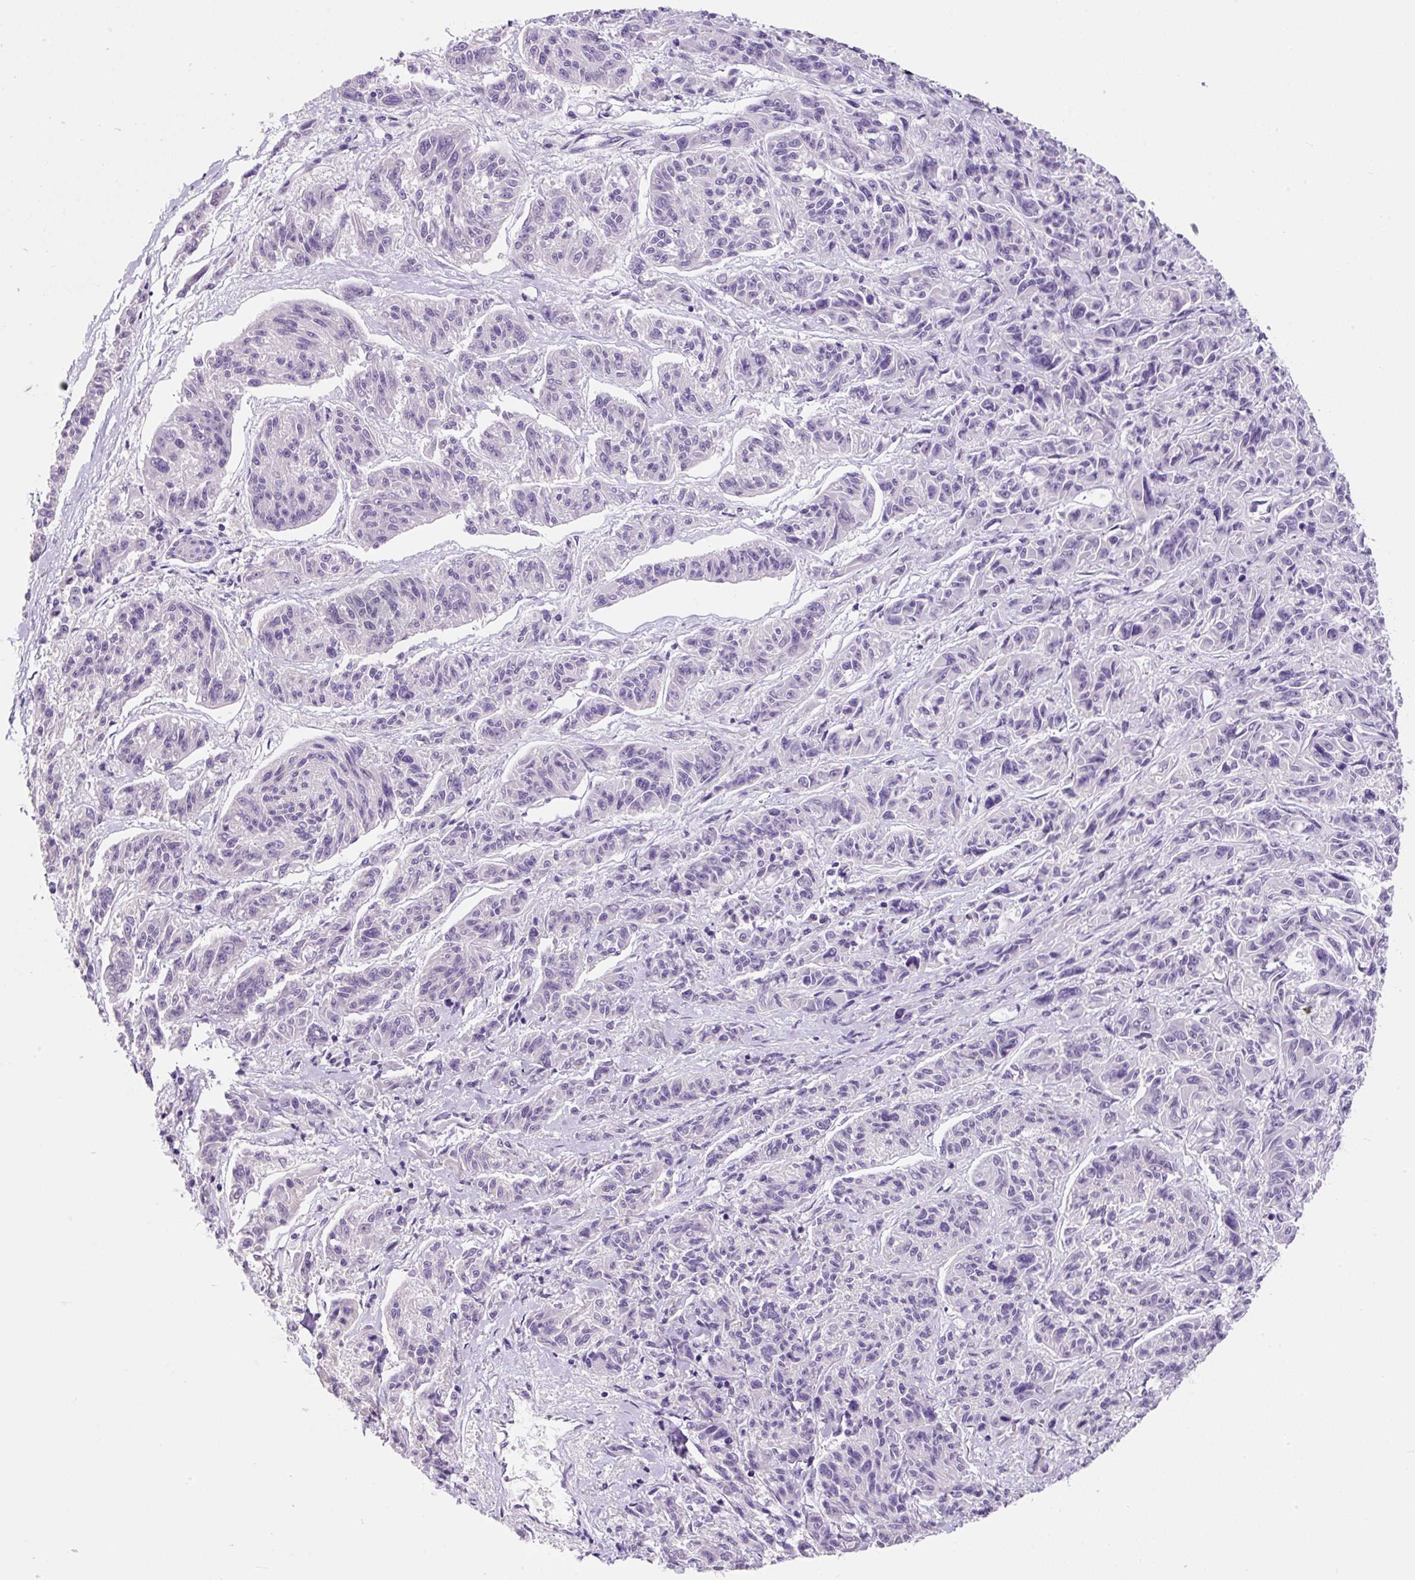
{"staining": {"intensity": "negative", "quantity": "none", "location": "none"}, "tissue": "melanoma", "cell_type": "Tumor cells", "image_type": "cancer", "snomed": [{"axis": "morphology", "description": "Malignant melanoma, NOS"}, {"axis": "topography", "description": "Skin"}], "caption": "This micrograph is of melanoma stained with IHC to label a protein in brown with the nuclei are counter-stained blue. There is no positivity in tumor cells.", "gene": "SYP", "patient": {"sex": "male", "age": 53}}